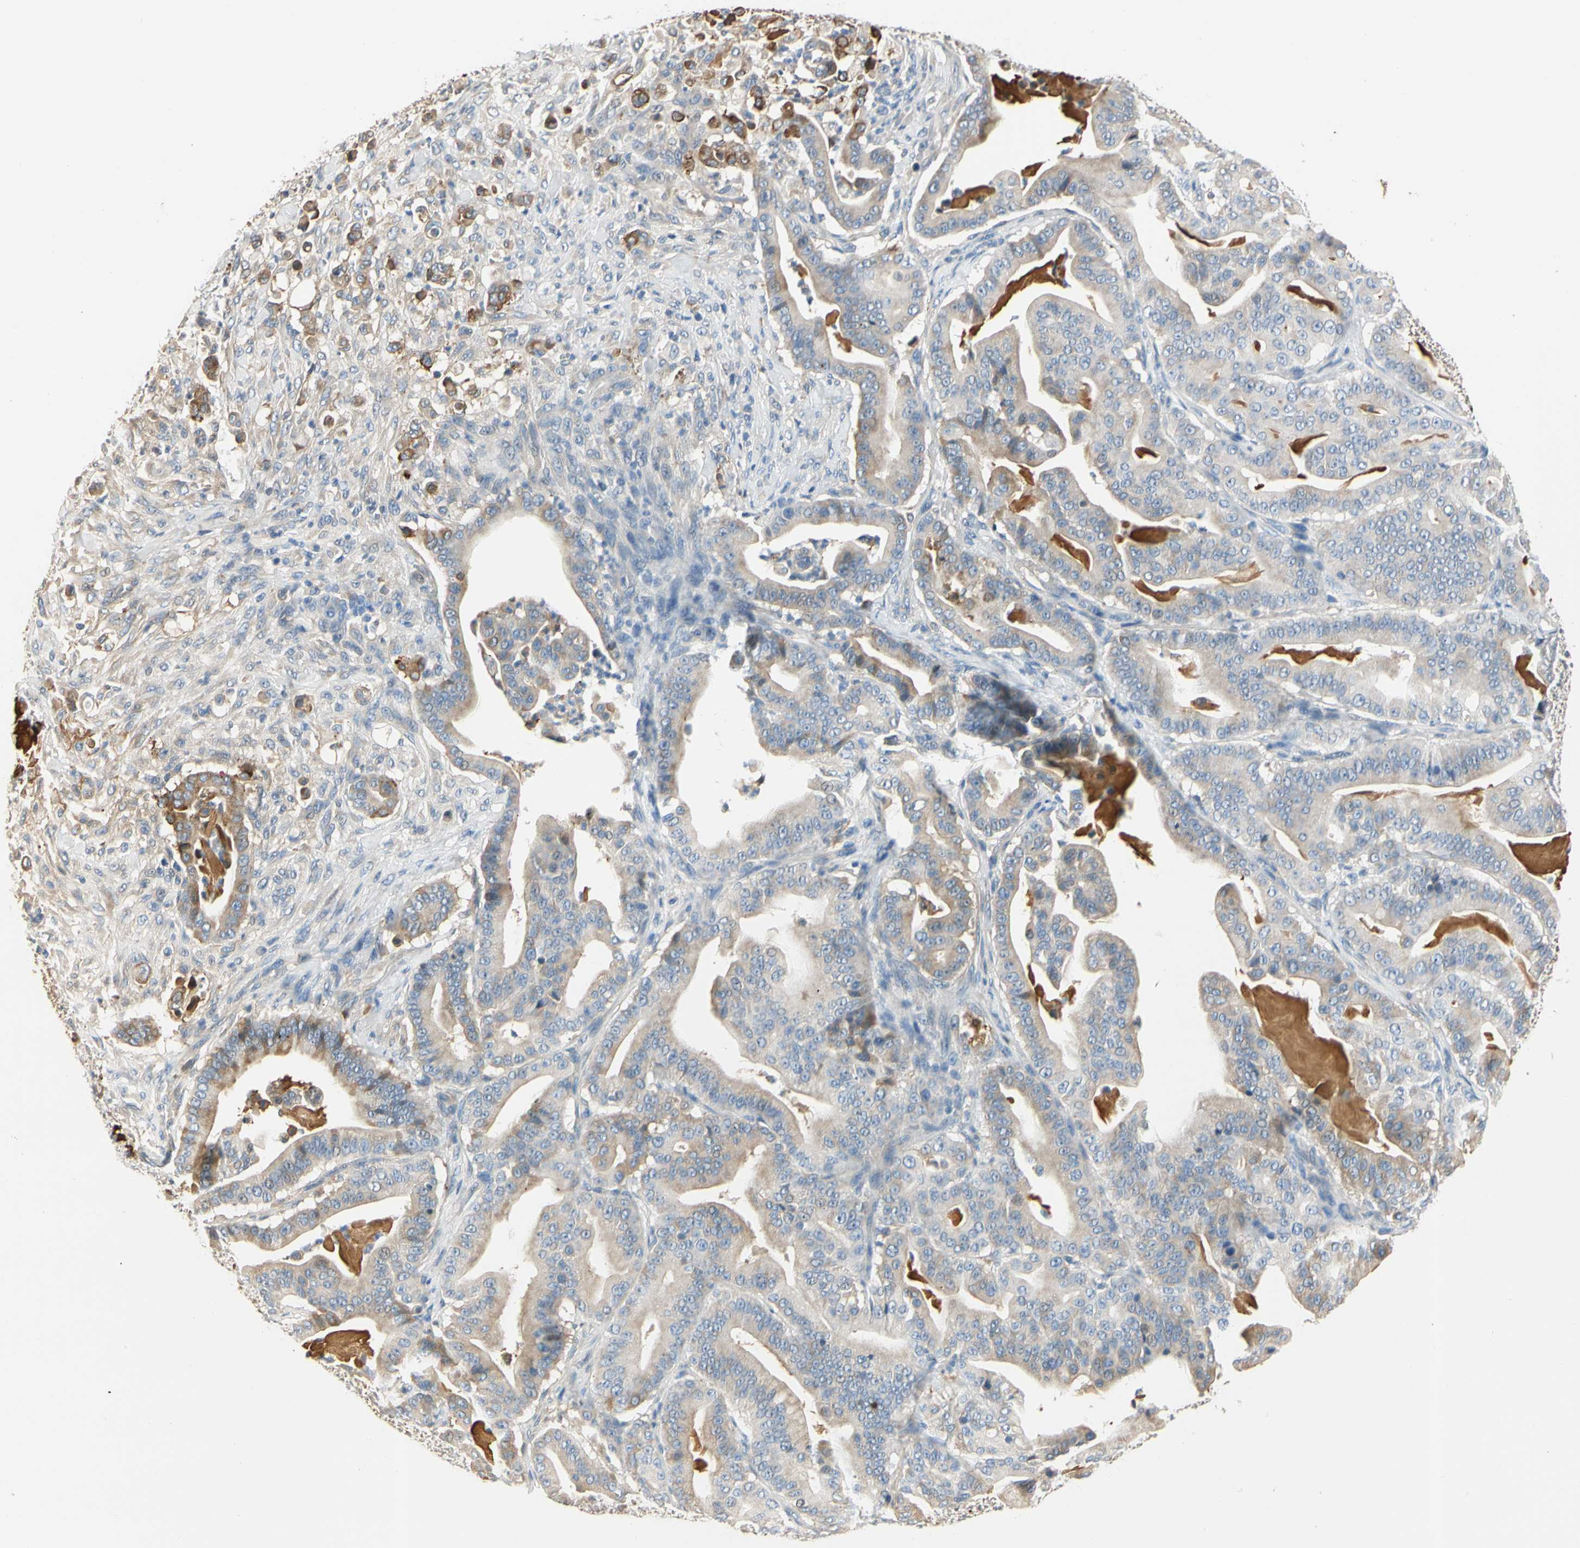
{"staining": {"intensity": "moderate", "quantity": ">75%", "location": "cytoplasmic/membranous"}, "tissue": "pancreatic cancer", "cell_type": "Tumor cells", "image_type": "cancer", "snomed": [{"axis": "morphology", "description": "Adenocarcinoma, NOS"}, {"axis": "topography", "description": "Pancreas"}], "caption": "Moderate cytoplasmic/membranous protein positivity is seen in approximately >75% of tumor cells in pancreatic cancer (adenocarcinoma). (Brightfield microscopy of DAB IHC at high magnification).", "gene": "LAMB3", "patient": {"sex": "male", "age": 63}}